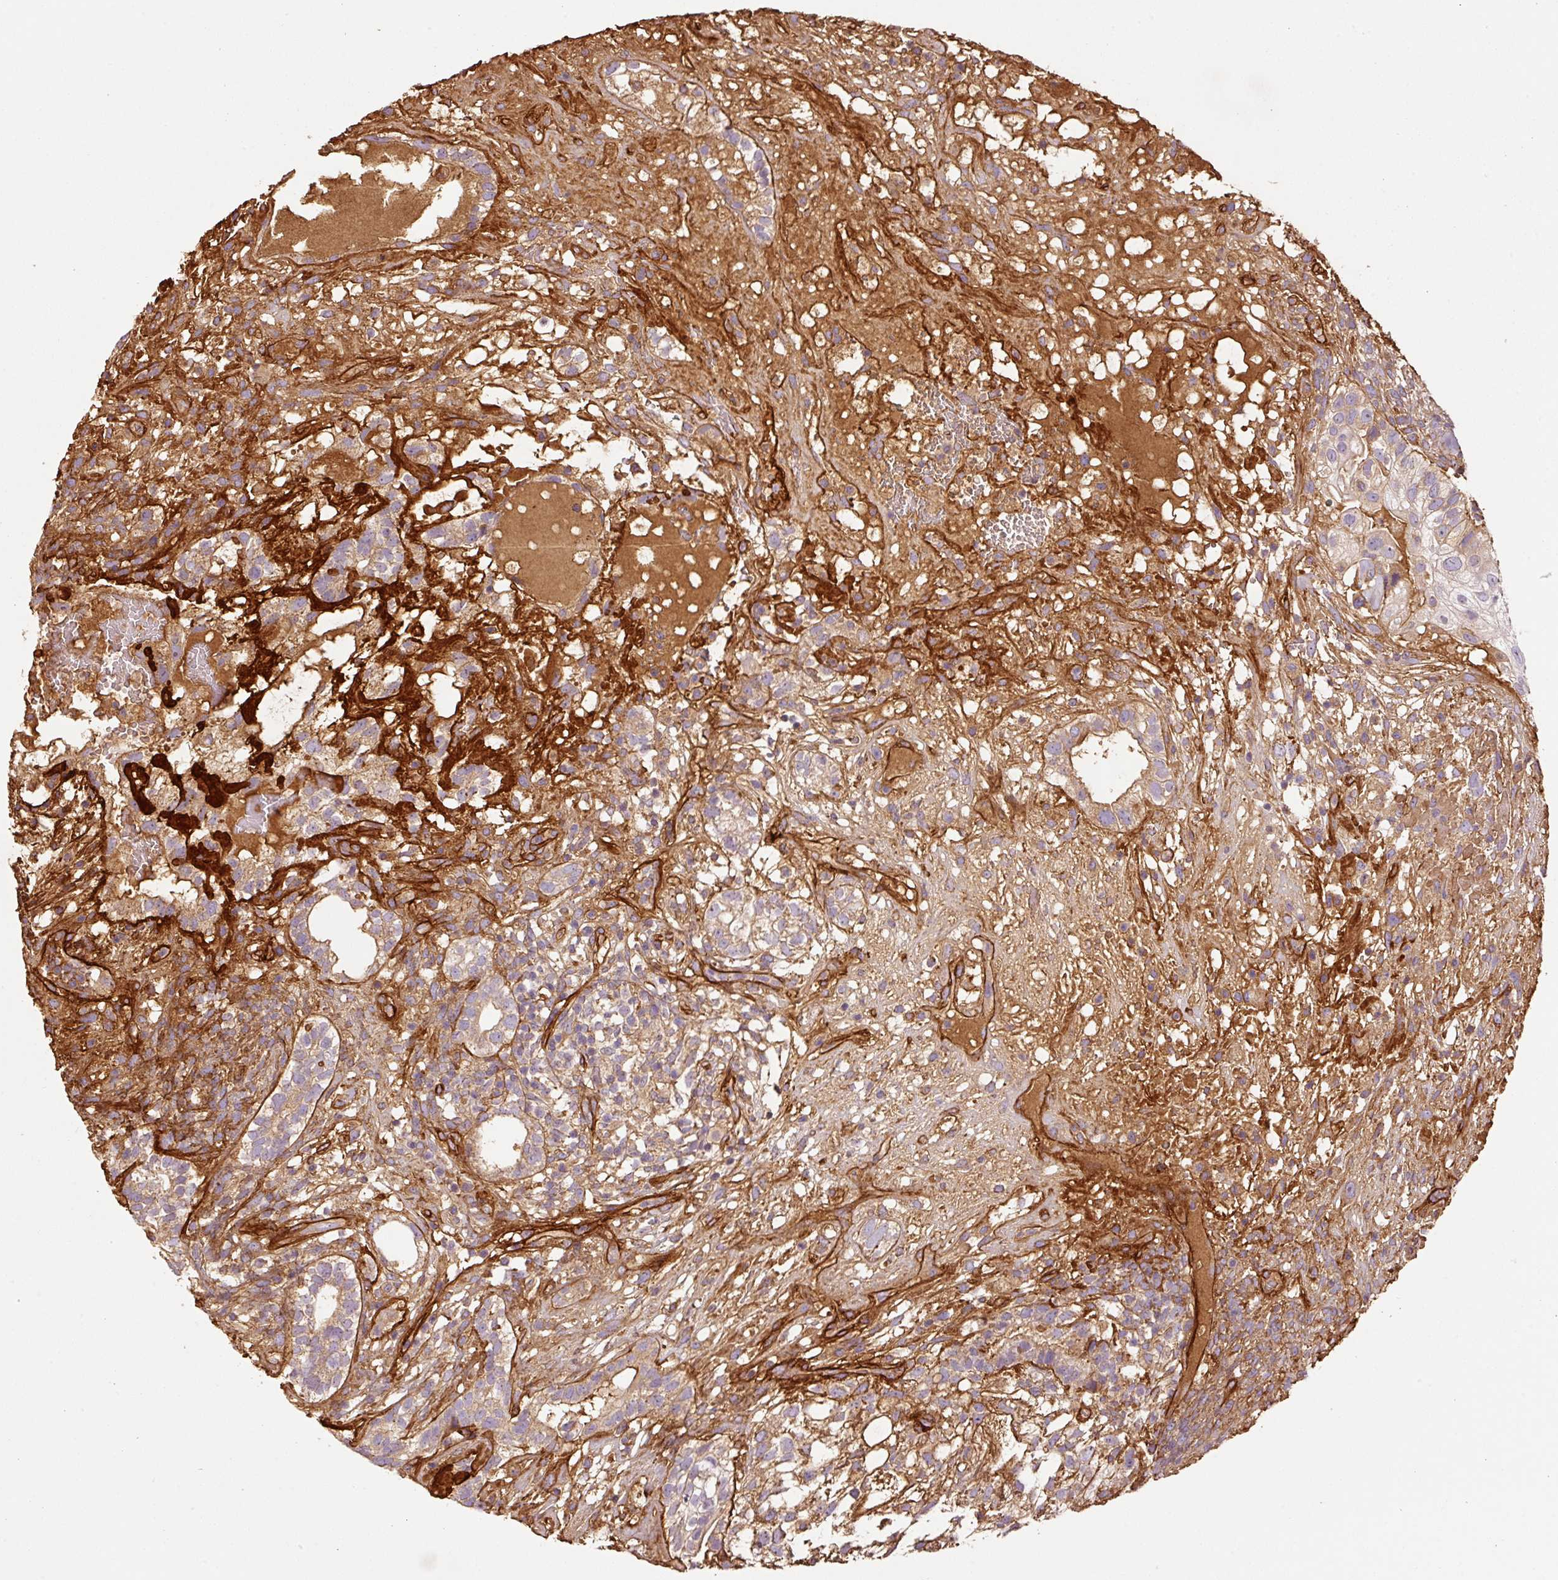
{"staining": {"intensity": "weak", "quantity": "25%-75%", "location": "cytoplasmic/membranous"}, "tissue": "testis cancer", "cell_type": "Tumor cells", "image_type": "cancer", "snomed": [{"axis": "morphology", "description": "Seminoma, NOS"}, {"axis": "morphology", "description": "Carcinoma, Embryonal, NOS"}, {"axis": "topography", "description": "Testis"}], "caption": "A histopathology image of testis cancer (embryonal carcinoma) stained for a protein demonstrates weak cytoplasmic/membranous brown staining in tumor cells.", "gene": "NID2", "patient": {"sex": "male", "age": 41}}